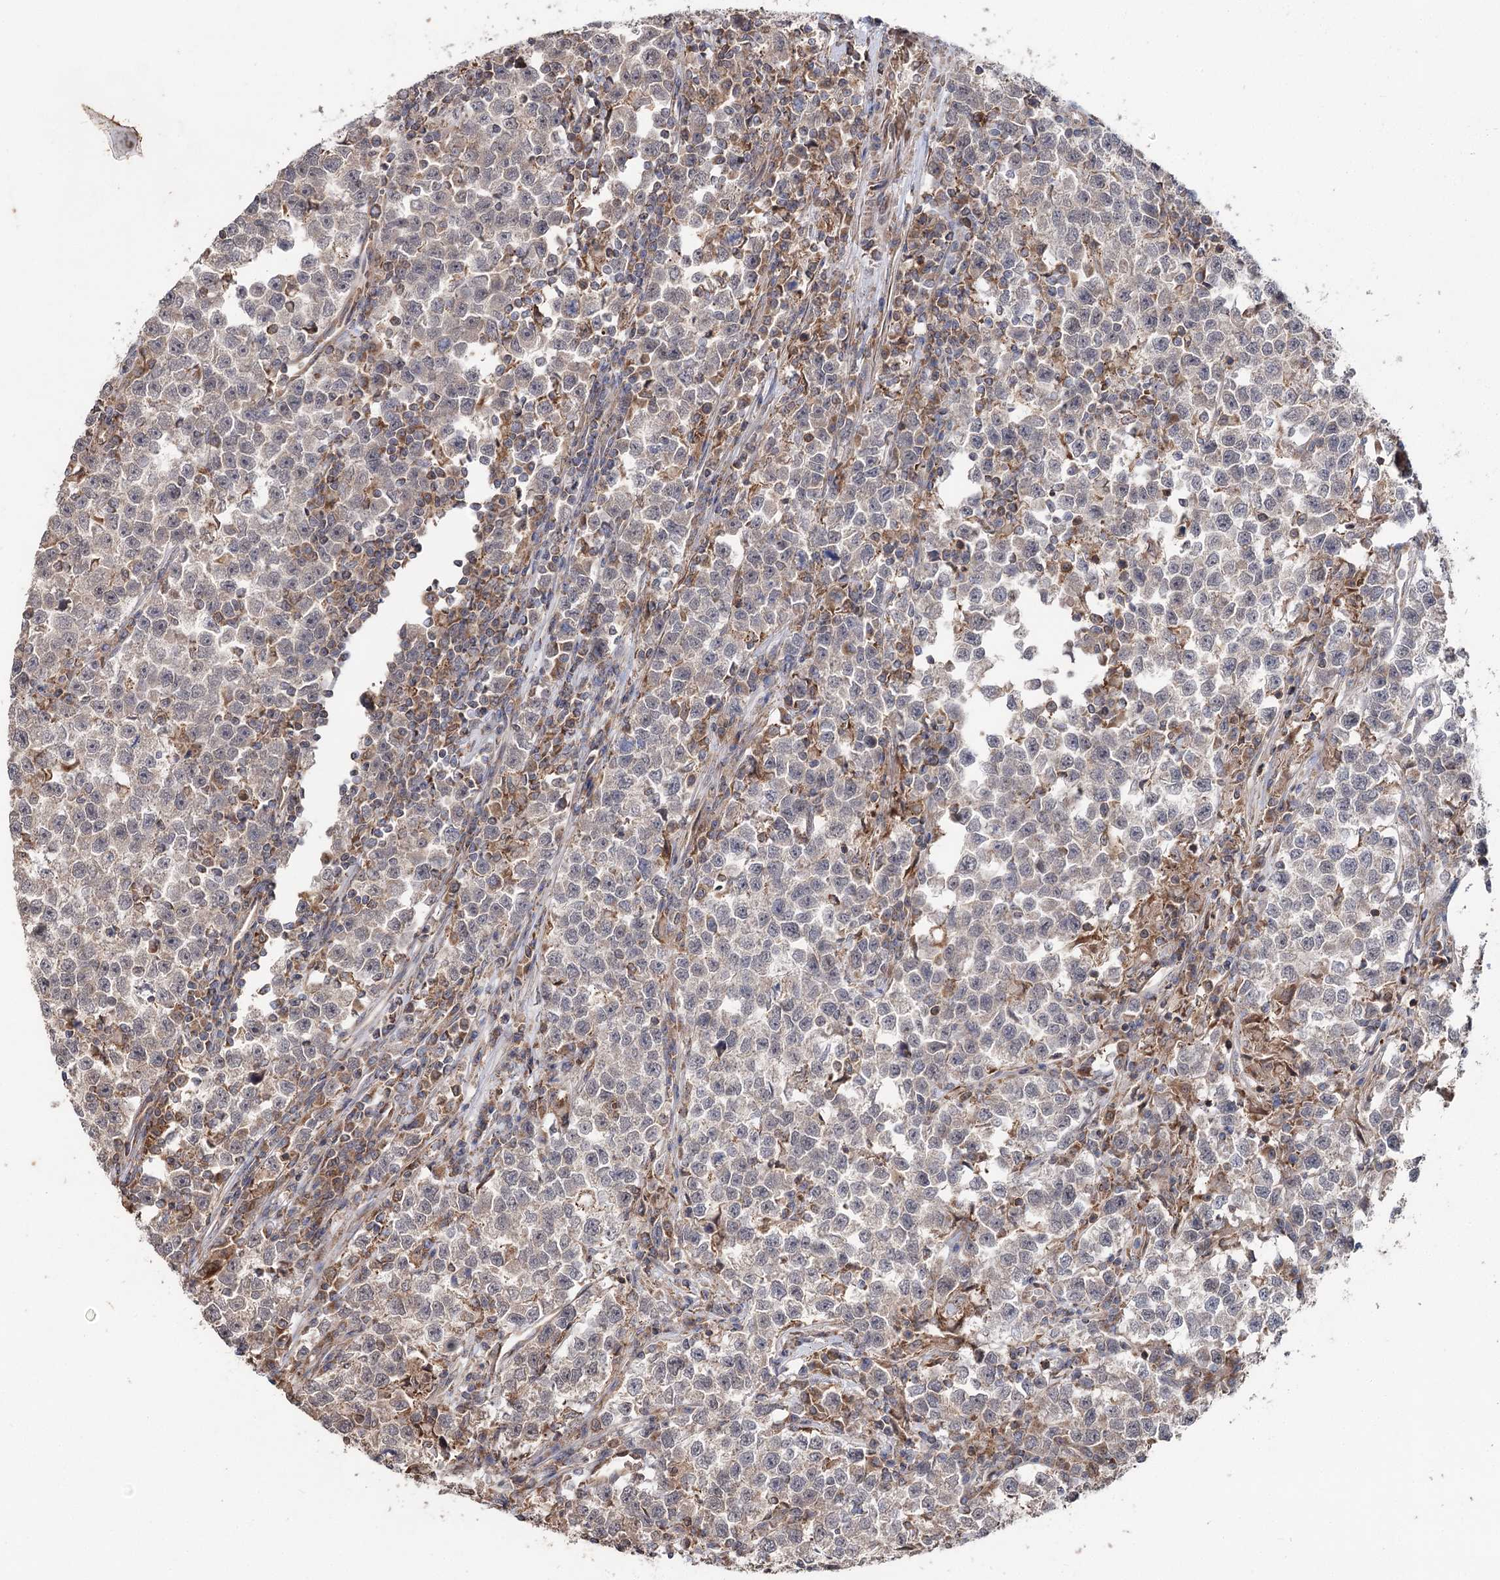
{"staining": {"intensity": "weak", "quantity": "<25%", "location": "cytoplasmic/membranous"}, "tissue": "testis cancer", "cell_type": "Tumor cells", "image_type": "cancer", "snomed": [{"axis": "morphology", "description": "Normal tissue, NOS"}, {"axis": "morphology", "description": "Seminoma, NOS"}, {"axis": "topography", "description": "Testis"}], "caption": "Testis cancer was stained to show a protein in brown. There is no significant staining in tumor cells.", "gene": "MINDY3", "patient": {"sex": "male", "age": 43}}